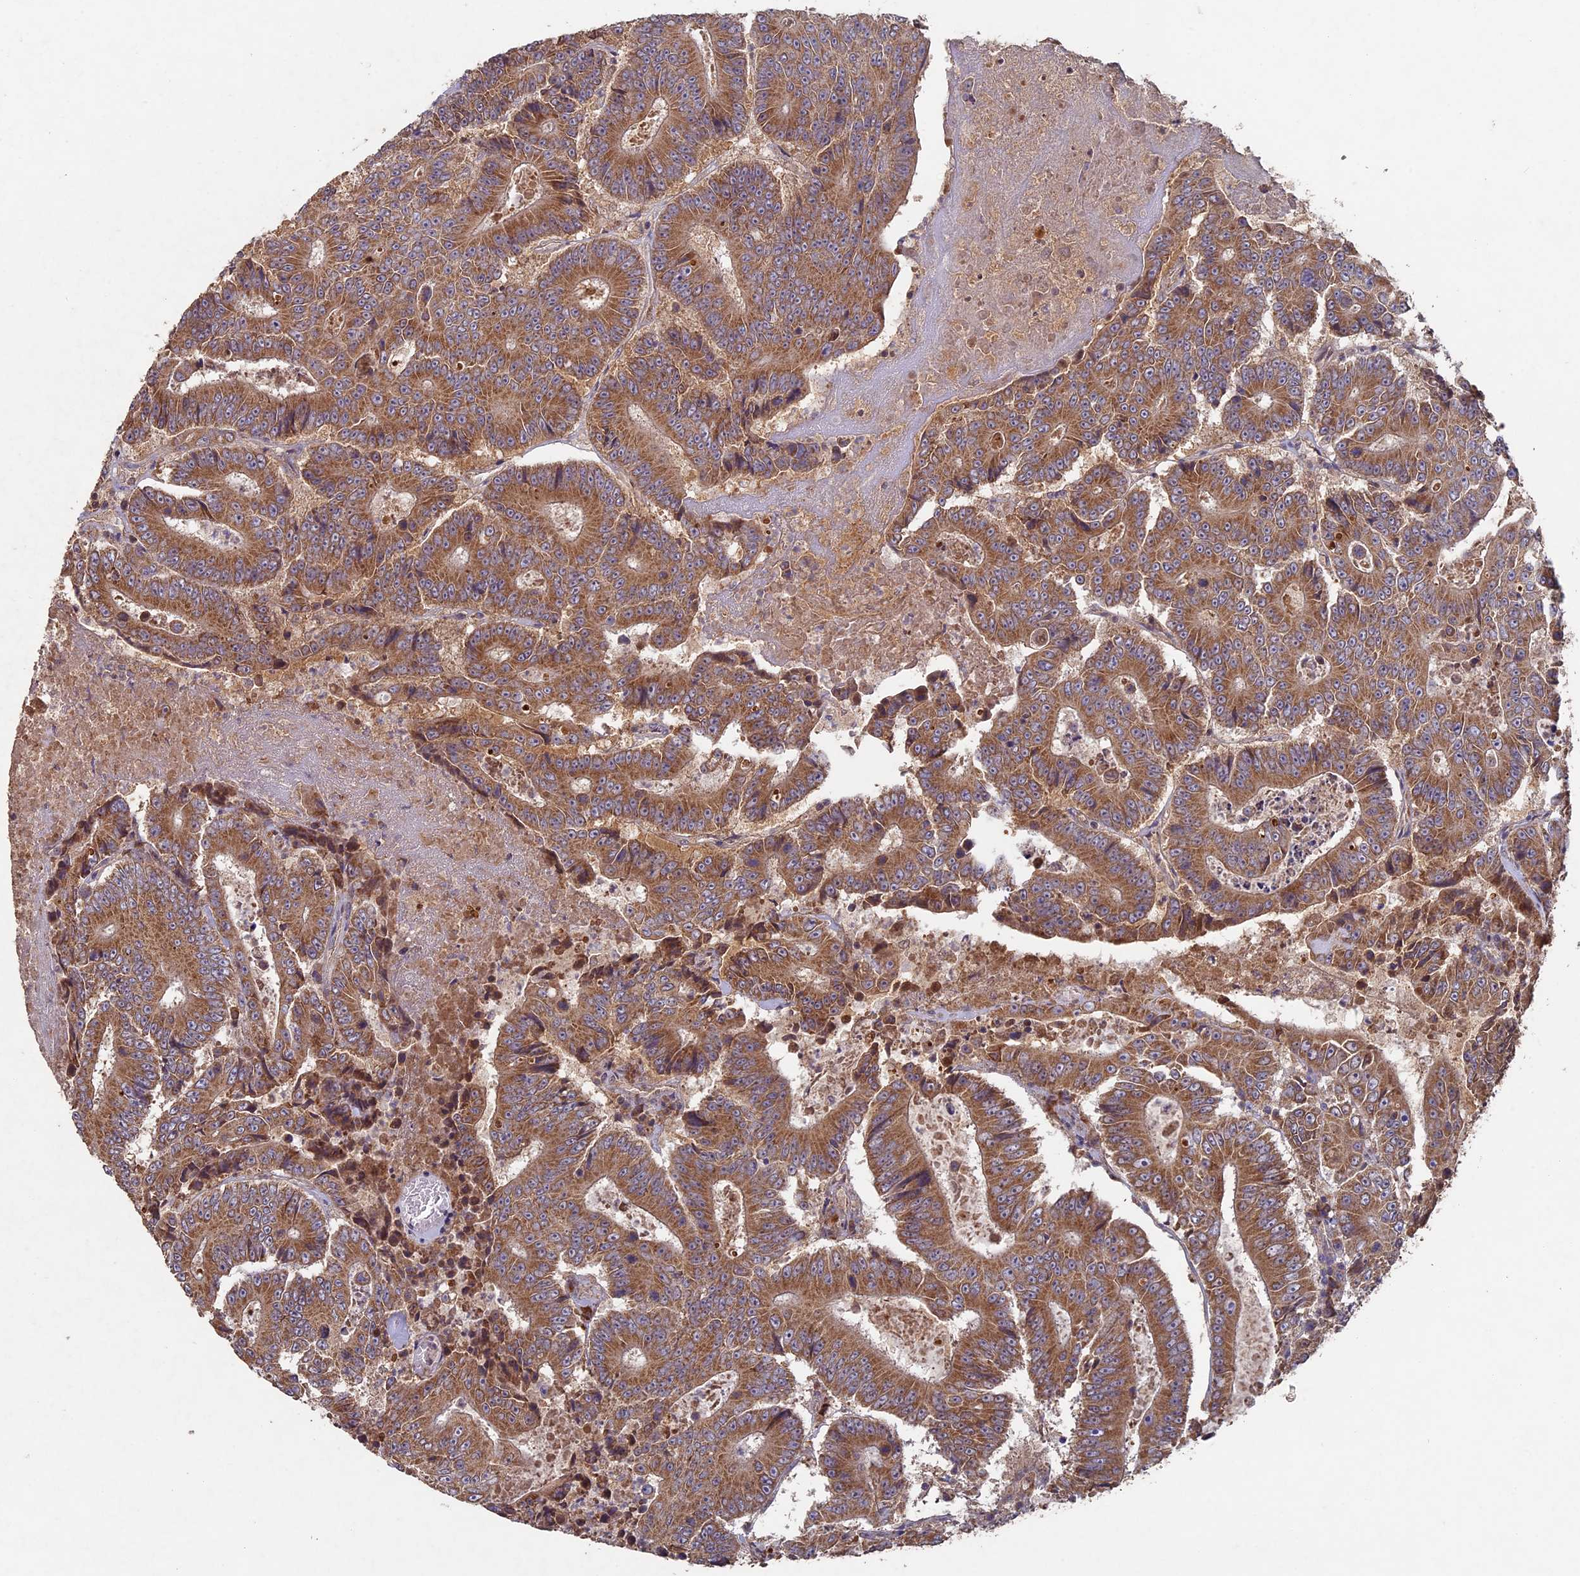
{"staining": {"intensity": "moderate", "quantity": ">75%", "location": "cytoplasmic/membranous"}, "tissue": "colorectal cancer", "cell_type": "Tumor cells", "image_type": "cancer", "snomed": [{"axis": "morphology", "description": "Adenocarcinoma, NOS"}, {"axis": "topography", "description": "Colon"}], "caption": "Human colorectal adenocarcinoma stained for a protein (brown) exhibits moderate cytoplasmic/membranous positive positivity in approximately >75% of tumor cells.", "gene": "RCCD1", "patient": {"sex": "male", "age": 83}}